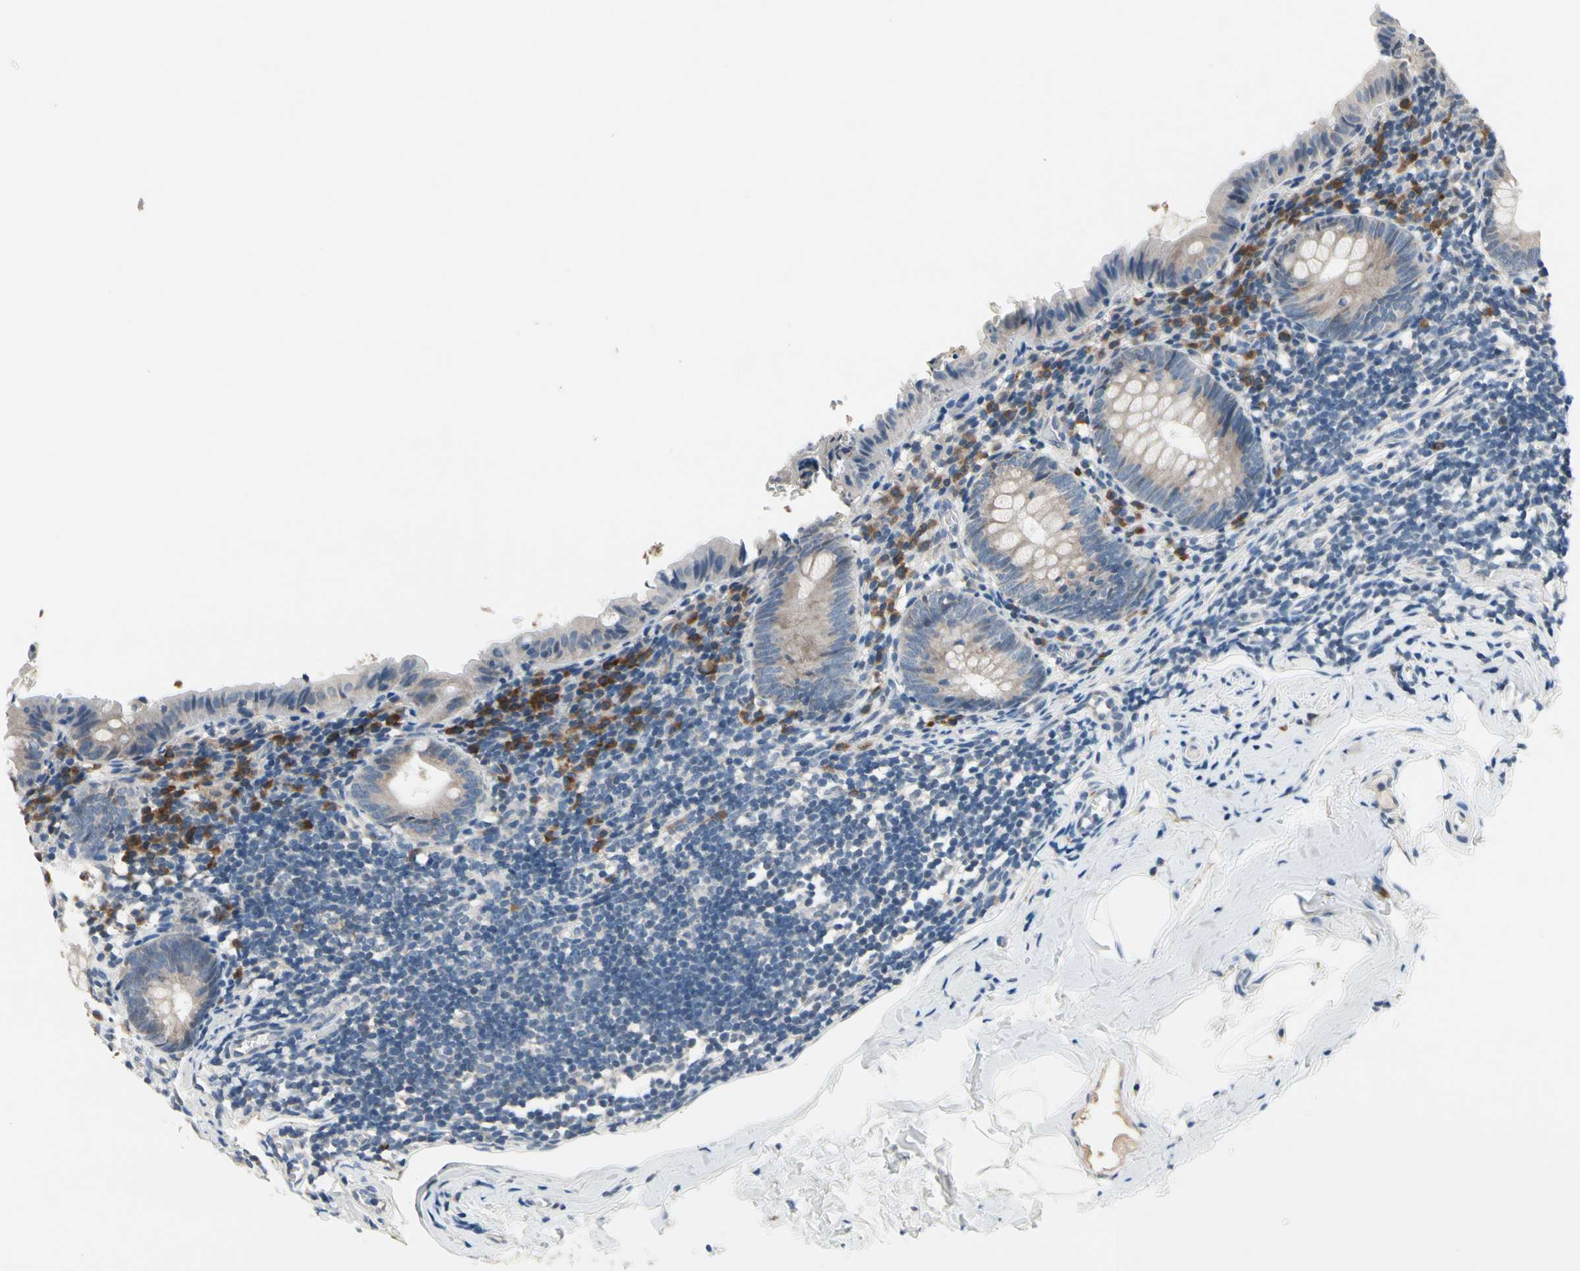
{"staining": {"intensity": "weak", "quantity": "<25%", "location": "cytoplasmic/membranous"}, "tissue": "appendix", "cell_type": "Glandular cells", "image_type": "normal", "snomed": [{"axis": "morphology", "description": "Normal tissue, NOS"}, {"axis": "topography", "description": "Appendix"}], "caption": "Appendix stained for a protein using immunohistochemistry (IHC) reveals no positivity glandular cells.", "gene": "SELENOK", "patient": {"sex": "female", "age": 10}}